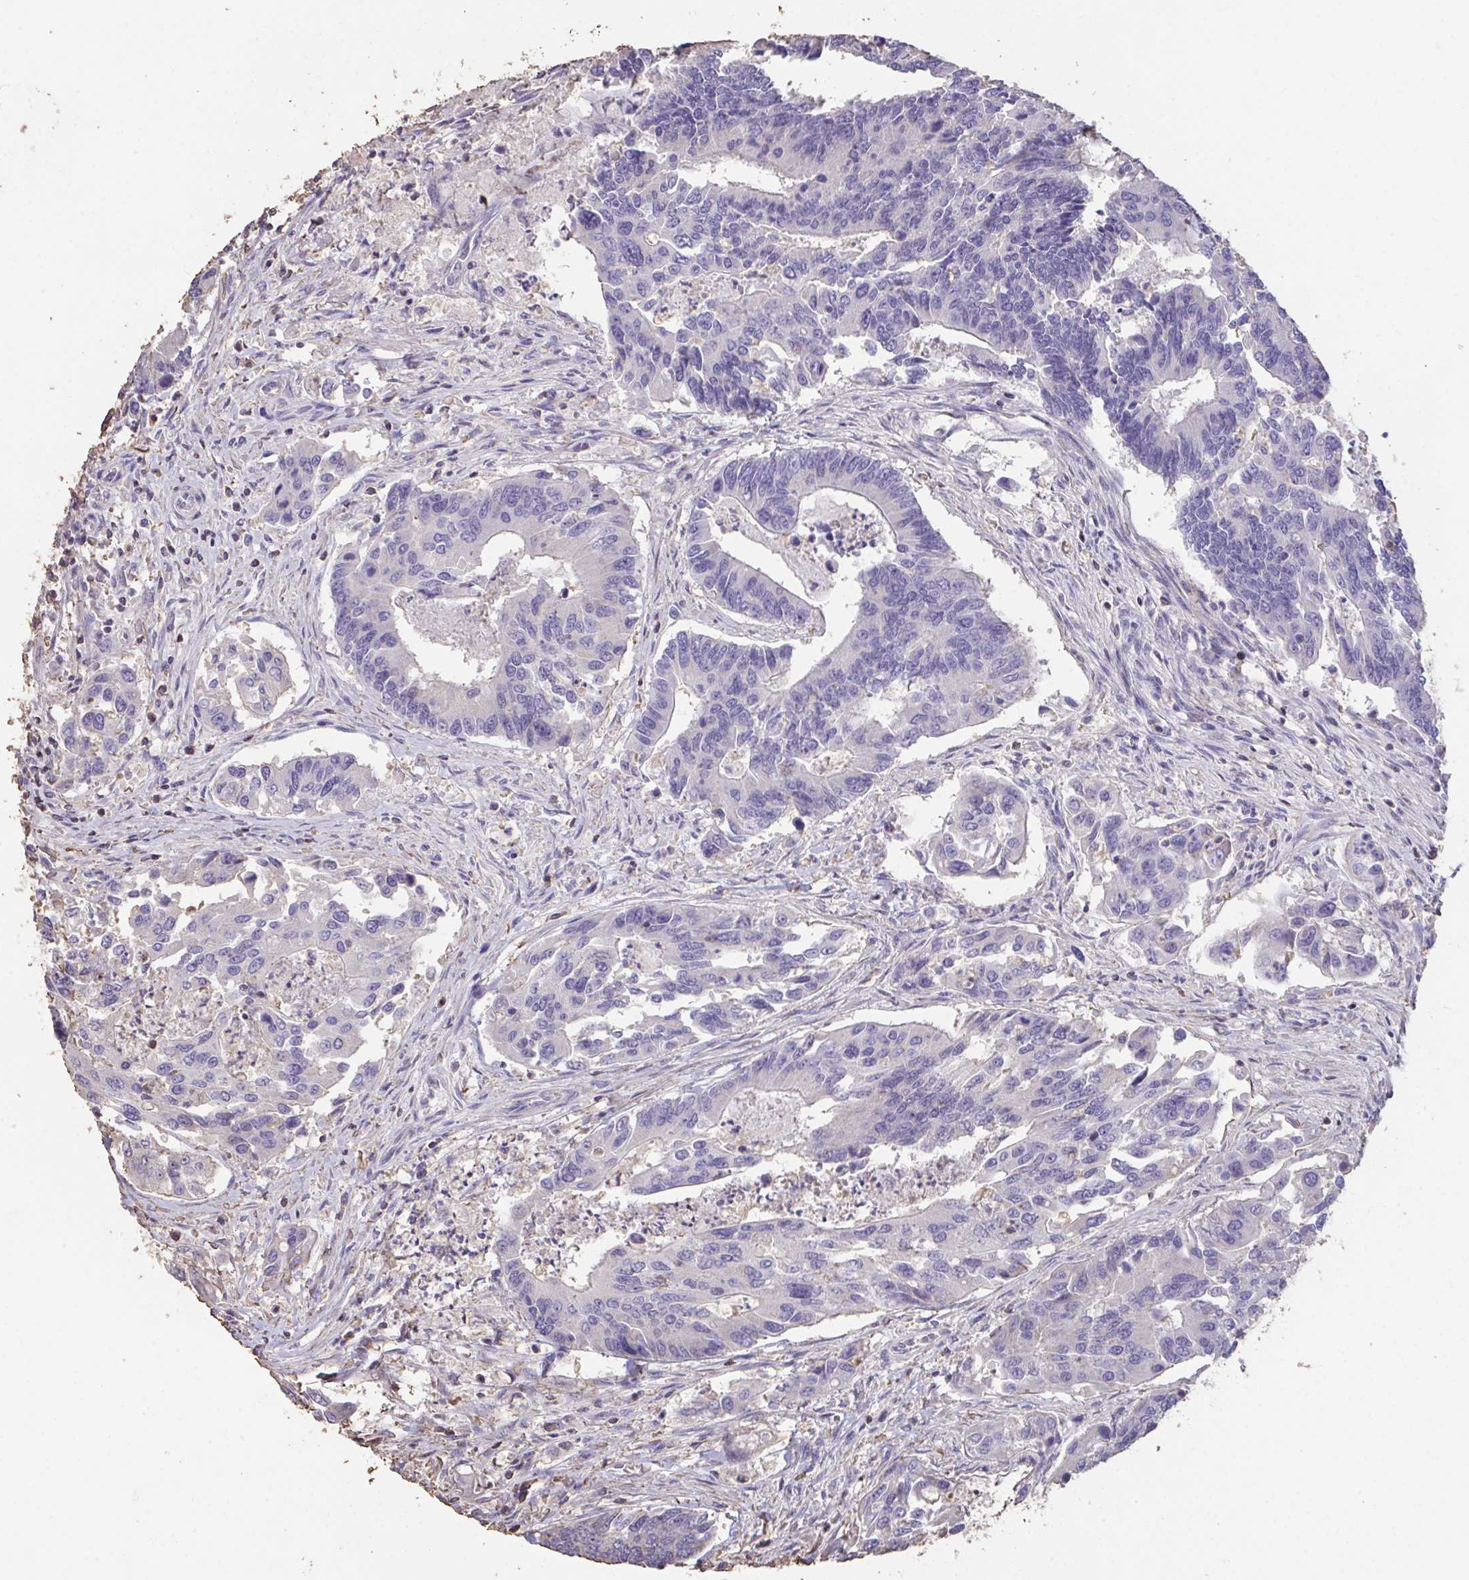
{"staining": {"intensity": "negative", "quantity": "none", "location": "none"}, "tissue": "colorectal cancer", "cell_type": "Tumor cells", "image_type": "cancer", "snomed": [{"axis": "morphology", "description": "Adenocarcinoma, NOS"}, {"axis": "topography", "description": "Colon"}], "caption": "IHC of human colorectal cancer (adenocarcinoma) reveals no positivity in tumor cells.", "gene": "IL23R", "patient": {"sex": "female", "age": 67}}